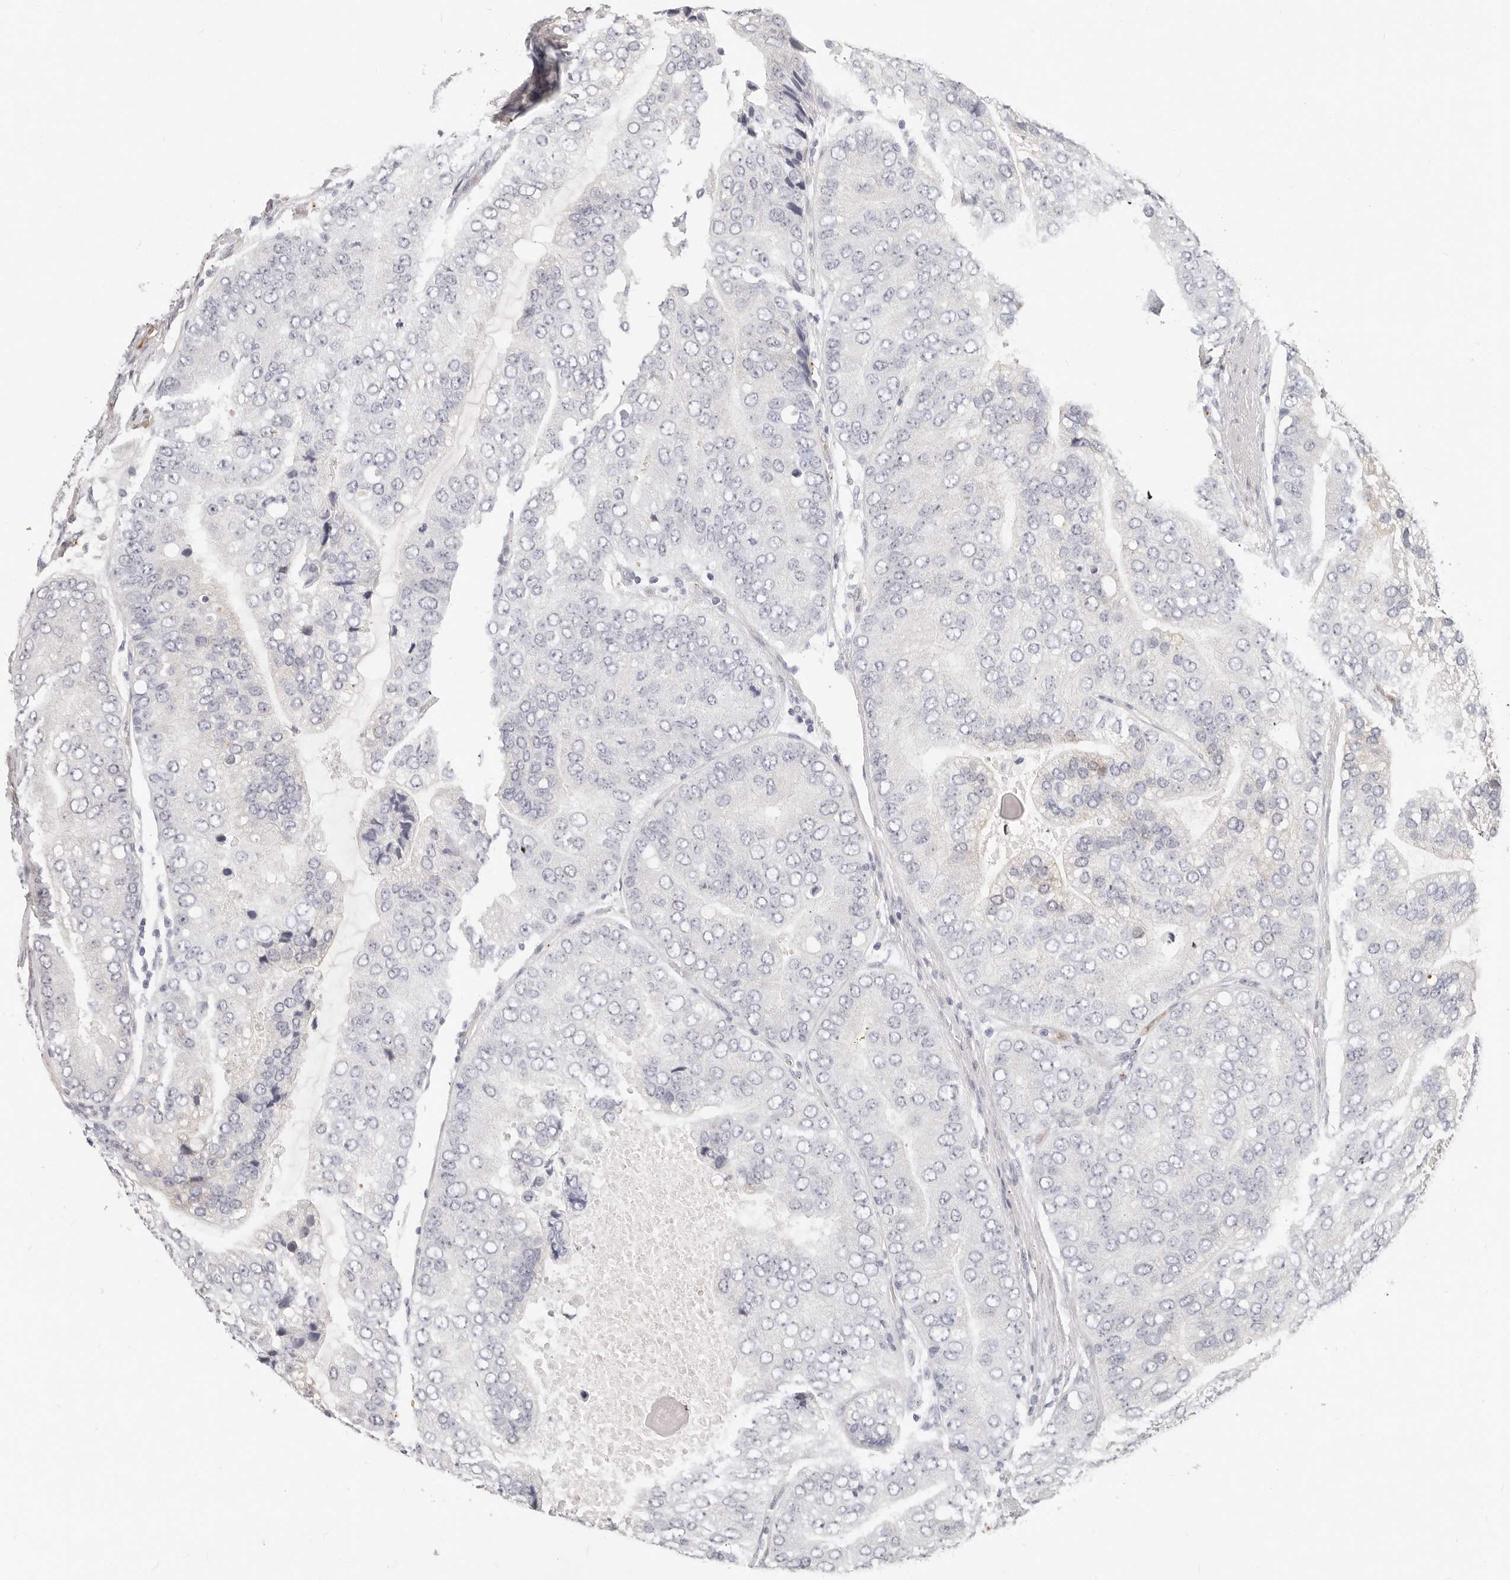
{"staining": {"intensity": "negative", "quantity": "none", "location": "none"}, "tissue": "prostate cancer", "cell_type": "Tumor cells", "image_type": "cancer", "snomed": [{"axis": "morphology", "description": "Adenocarcinoma, High grade"}, {"axis": "topography", "description": "Prostate"}], "caption": "Prostate cancer was stained to show a protein in brown. There is no significant staining in tumor cells. The staining was performed using DAB (3,3'-diaminobenzidine) to visualize the protein expression in brown, while the nuclei were stained in blue with hematoxylin (Magnification: 20x).", "gene": "ZRANB1", "patient": {"sex": "male", "age": 70}}